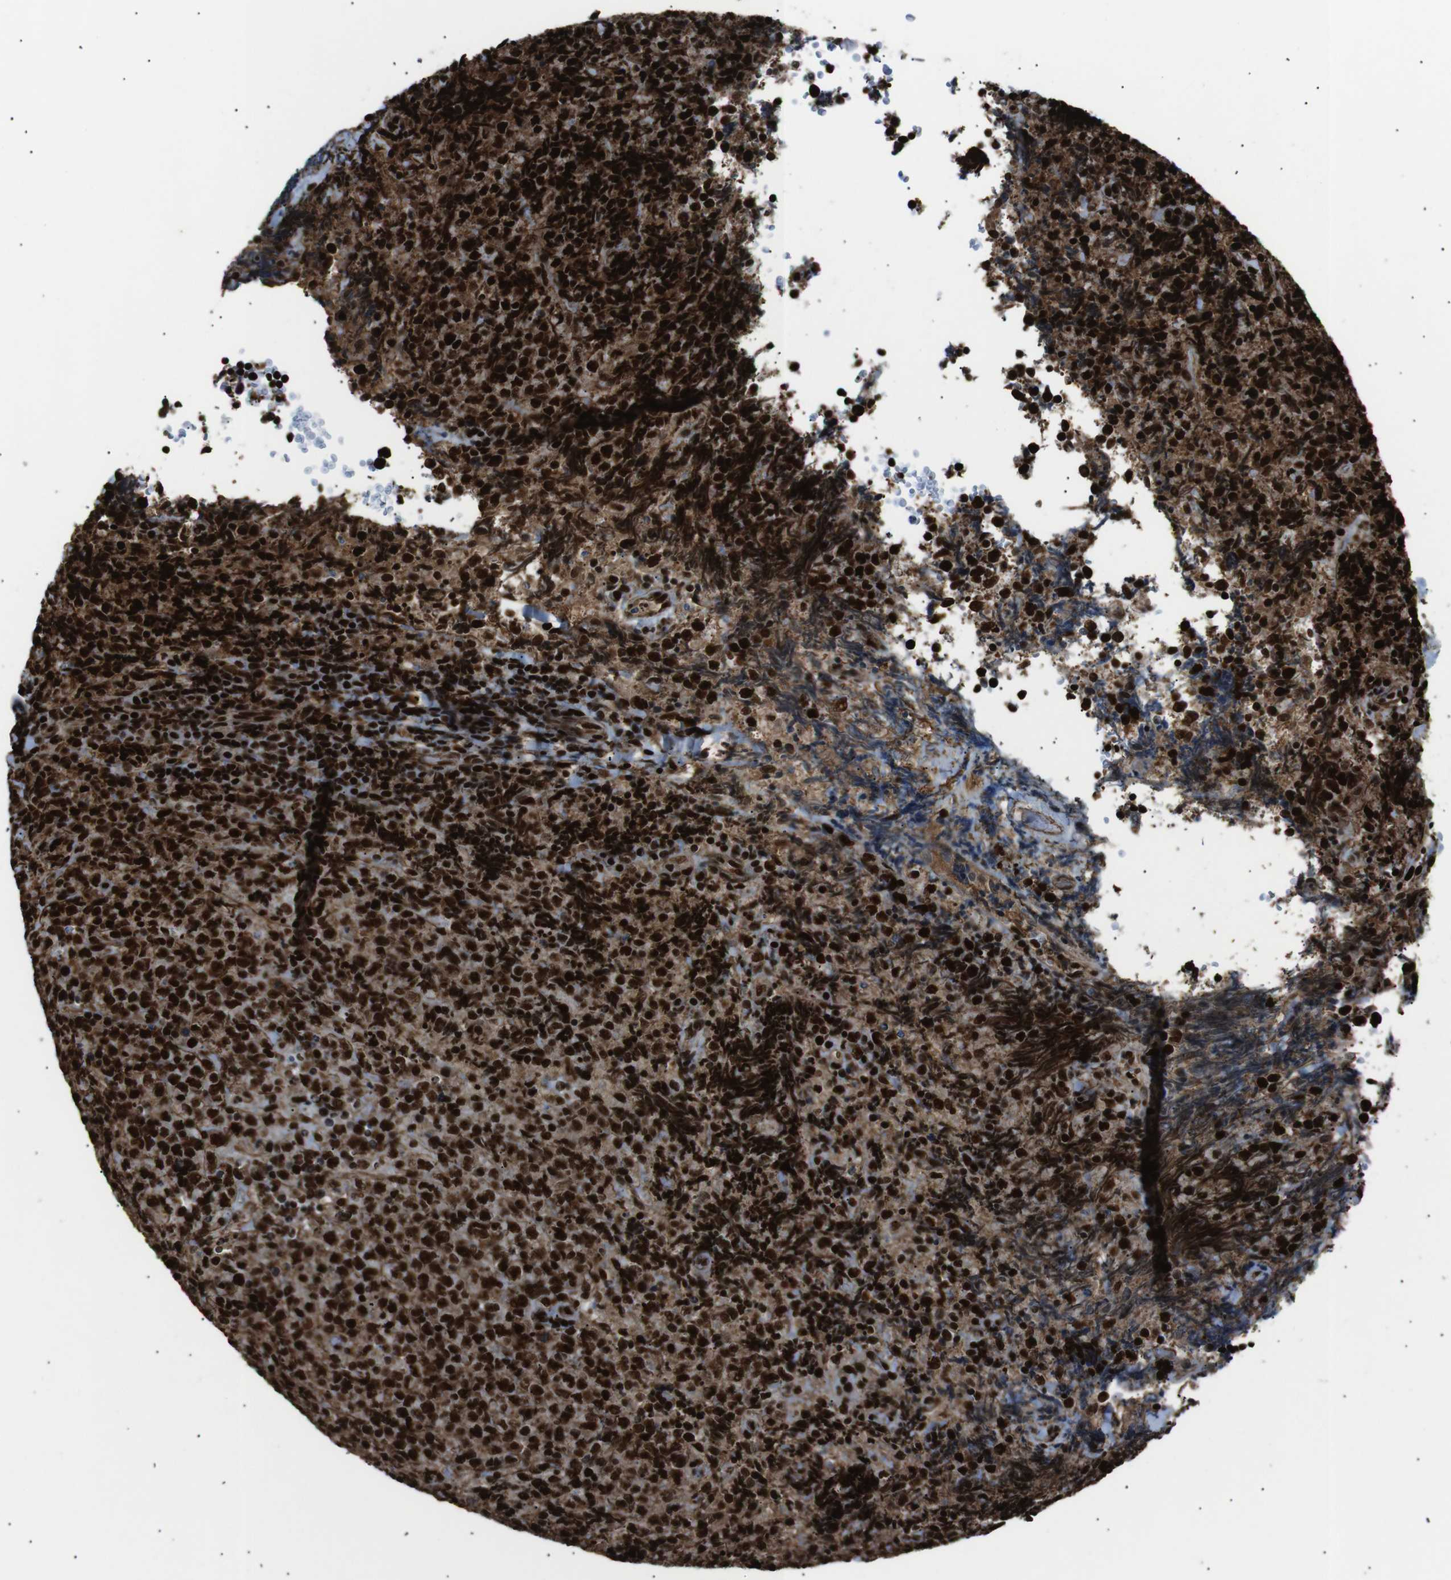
{"staining": {"intensity": "strong", "quantity": ">75%", "location": "cytoplasmic/membranous,nuclear"}, "tissue": "lymphoma", "cell_type": "Tumor cells", "image_type": "cancer", "snomed": [{"axis": "morphology", "description": "Malignant lymphoma, non-Hodgkin's type, High grade"}, {"axis": "topography", "description": "Tonsil"}], "caption": "There is high levels of strong cytoplasmic/membranous and nuclear staining in tumor cells of lymphoma, as demonstrated by immunohistochemical staining (brown color).", "gene": "HNRNPU", "patient": {"sex": "female", "age": 36}}